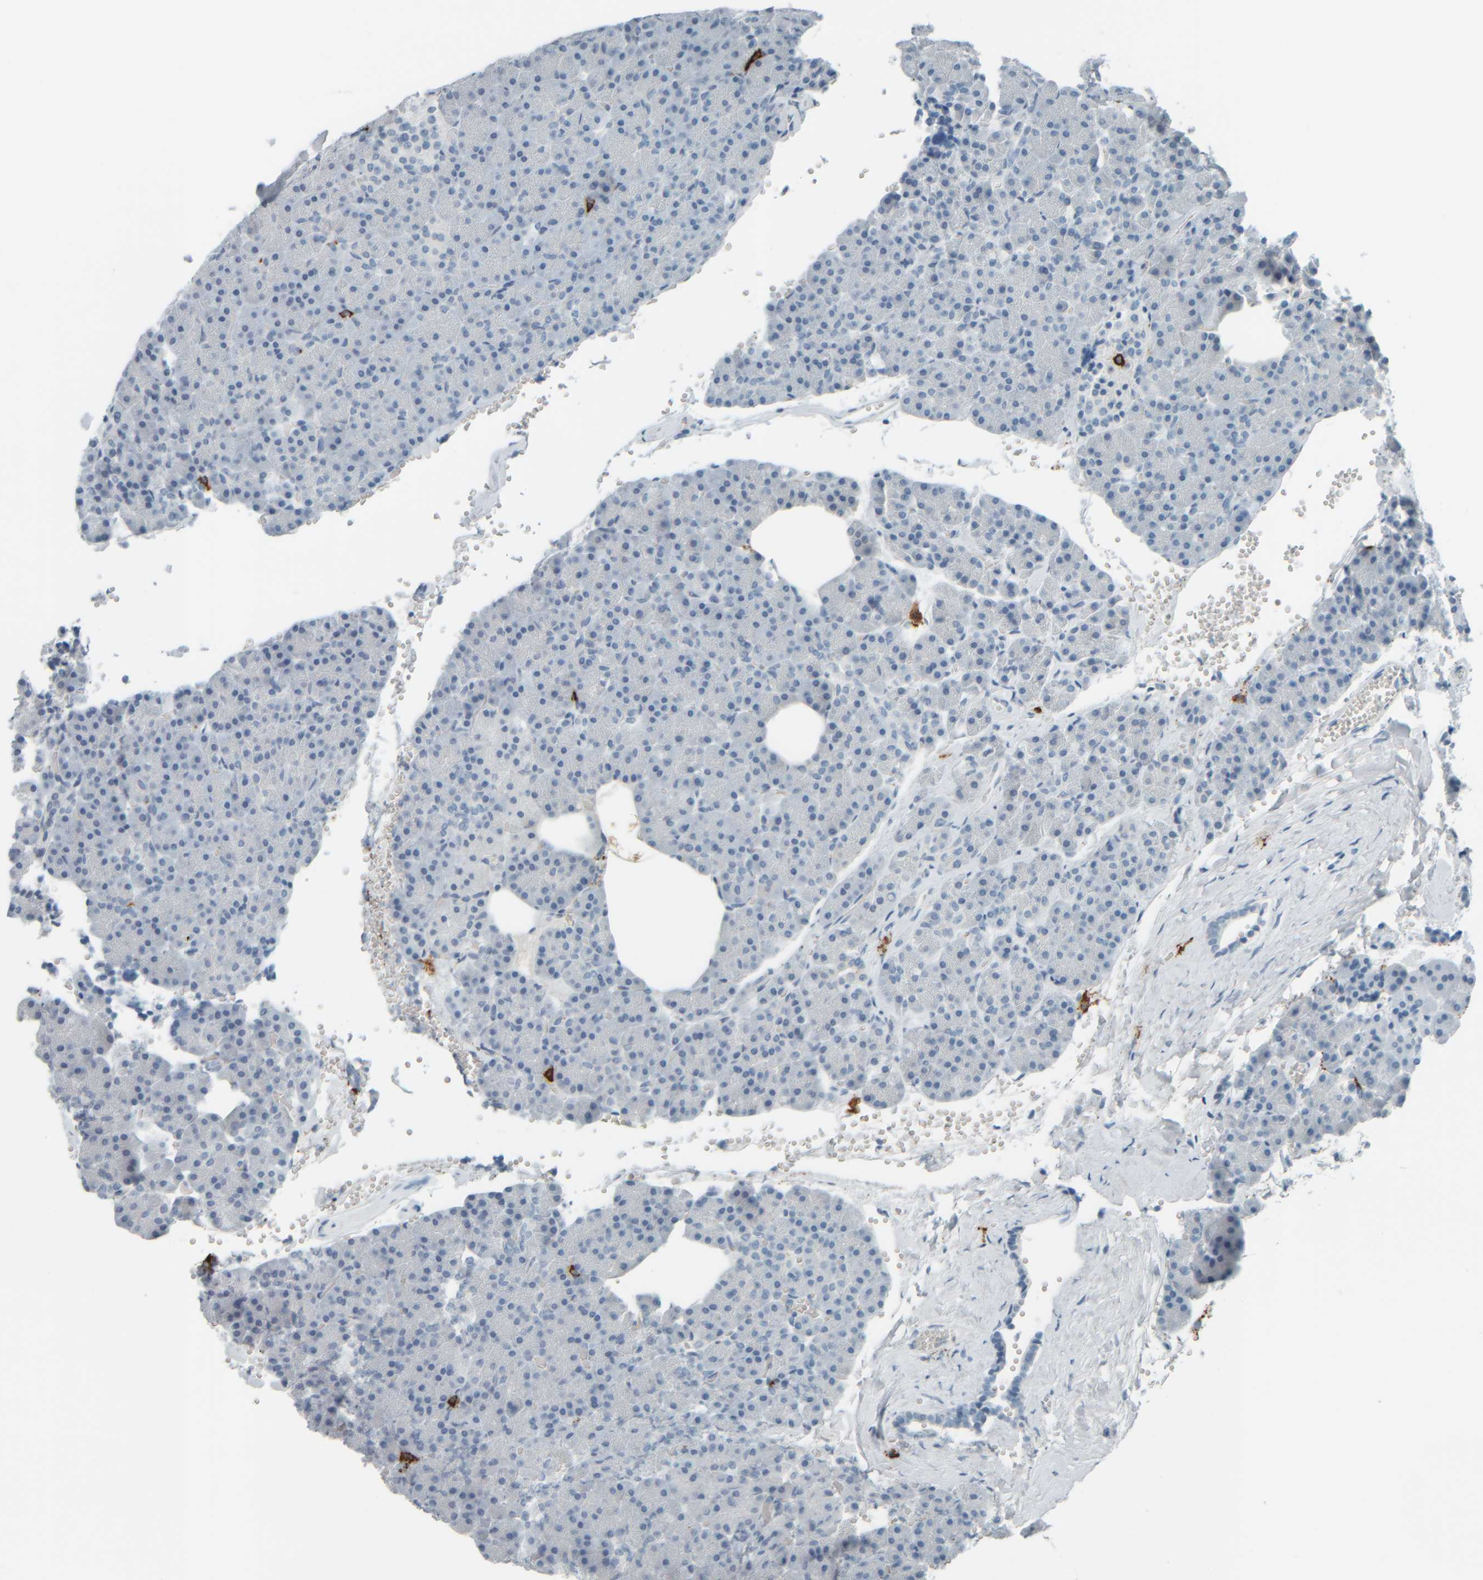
{"staining": {"intensity": "negative", "quantity": "none", "location": "none"}, "tissue": "pancreas", "cell_type": "Exocrine glandular cells", "image_type": "normal", "snomed": [{"axis": "morphology", "description": "Normal tissue, NOS"}, {"axis": "topography", "description": "Pancreas"}], "caption": "Immunohistochemical staining of normal human pancreas displays no significant expression in exocrine glandular cells. Brightfield microscopy of immunohistochemistry stained with DAB (3,3'-diaminobenzidine) (brown) and hematoxylin (blue), captured at high magnification.", "gene": "TPSAB1", "patient": {"sex": "female", "age": 35}}